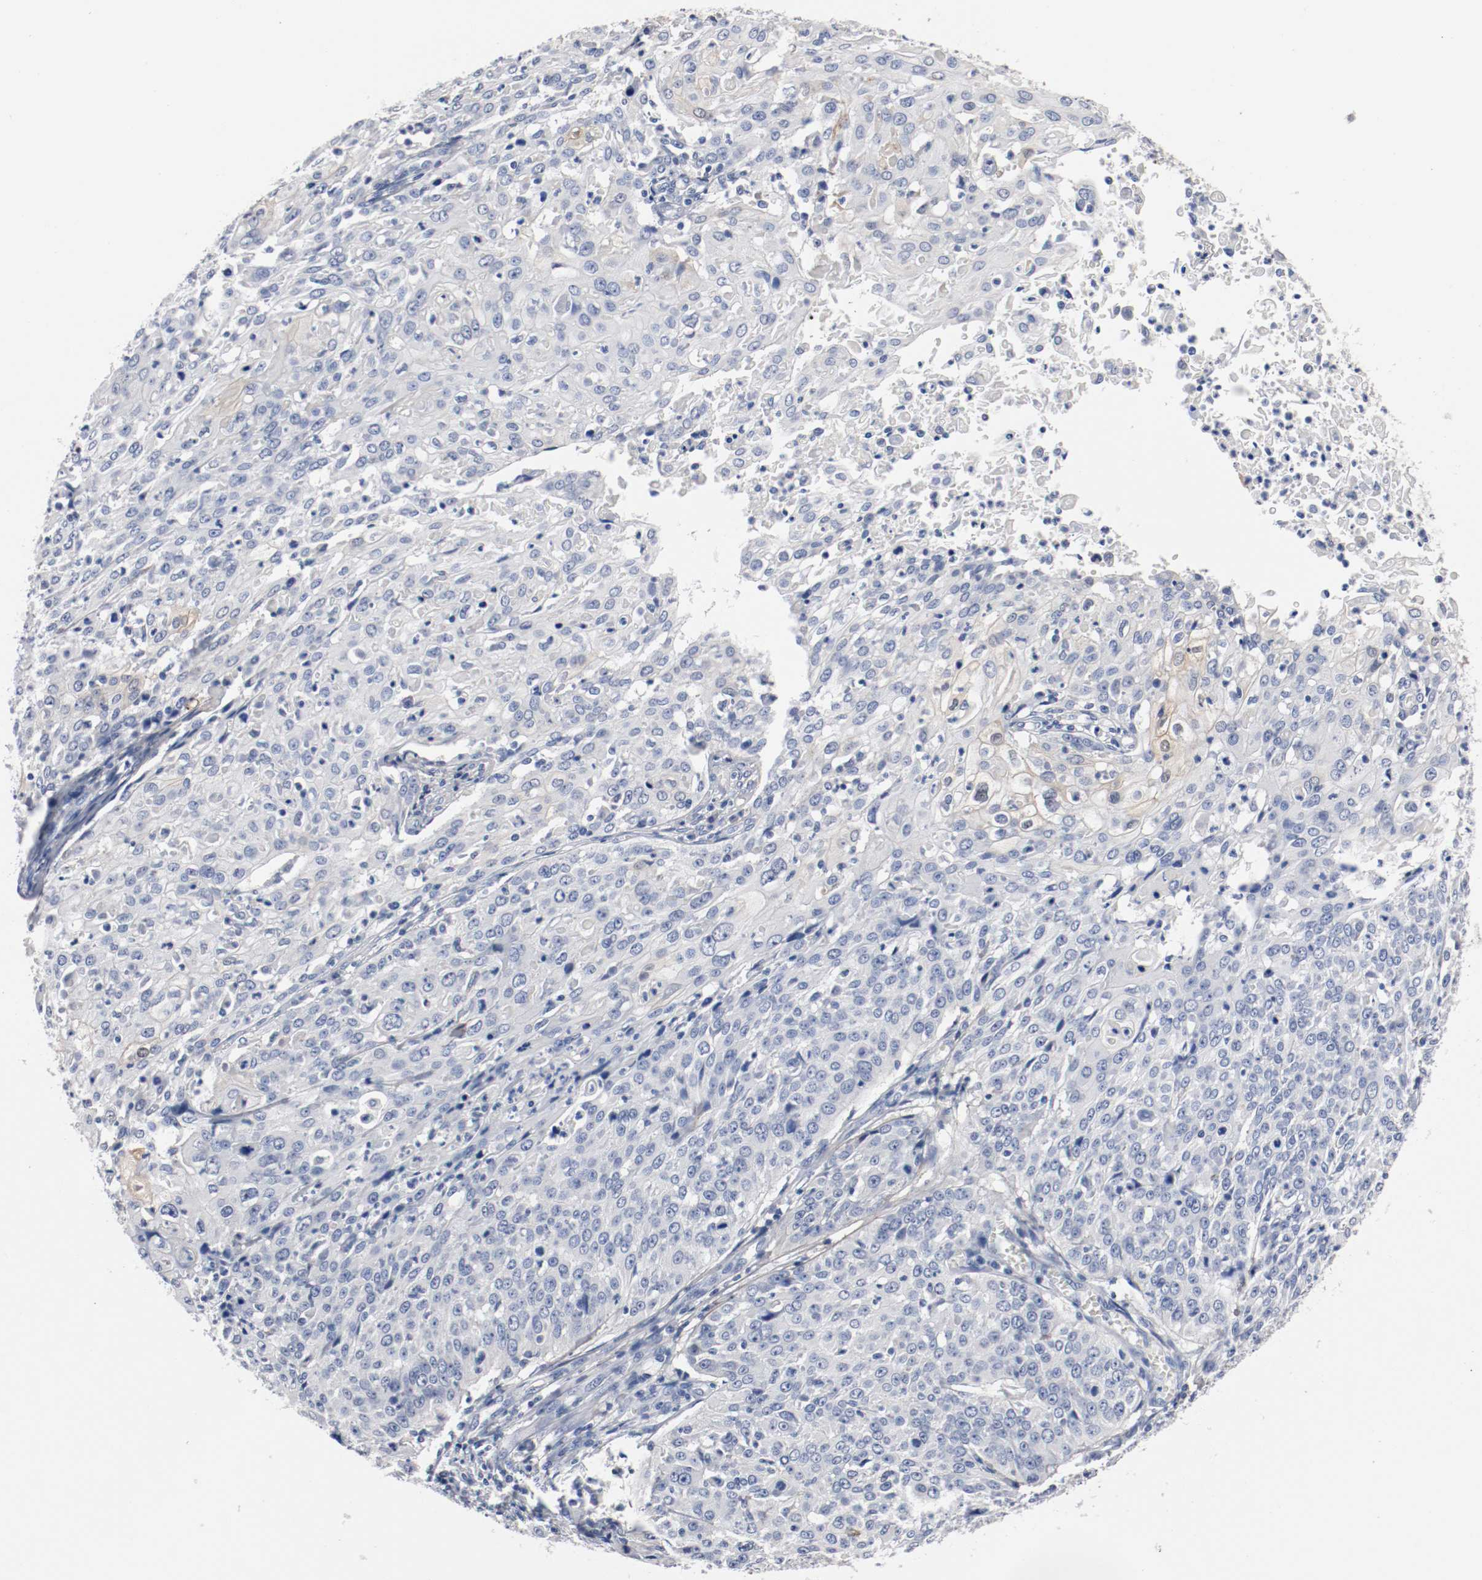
{"staining": {"intensity": "weak", "quantity": "<25%", "location": "cytoplasmic/membranous"}, "tissue": "cervical cancer", "cell_type": "Tumor cells", "image_type": "cancer", "snomed": [{"axis": "morphology", "description": "Squamous cell carcinoma, NOS"}, {"axis": "topography", "description": "Cervix"}], "caption": "The micrograph displays no significant staining in tumor cells of squamous cell carcinoma (cervical).", "gene": "TNC", "patient": {"sex": "female", "age": 39}}